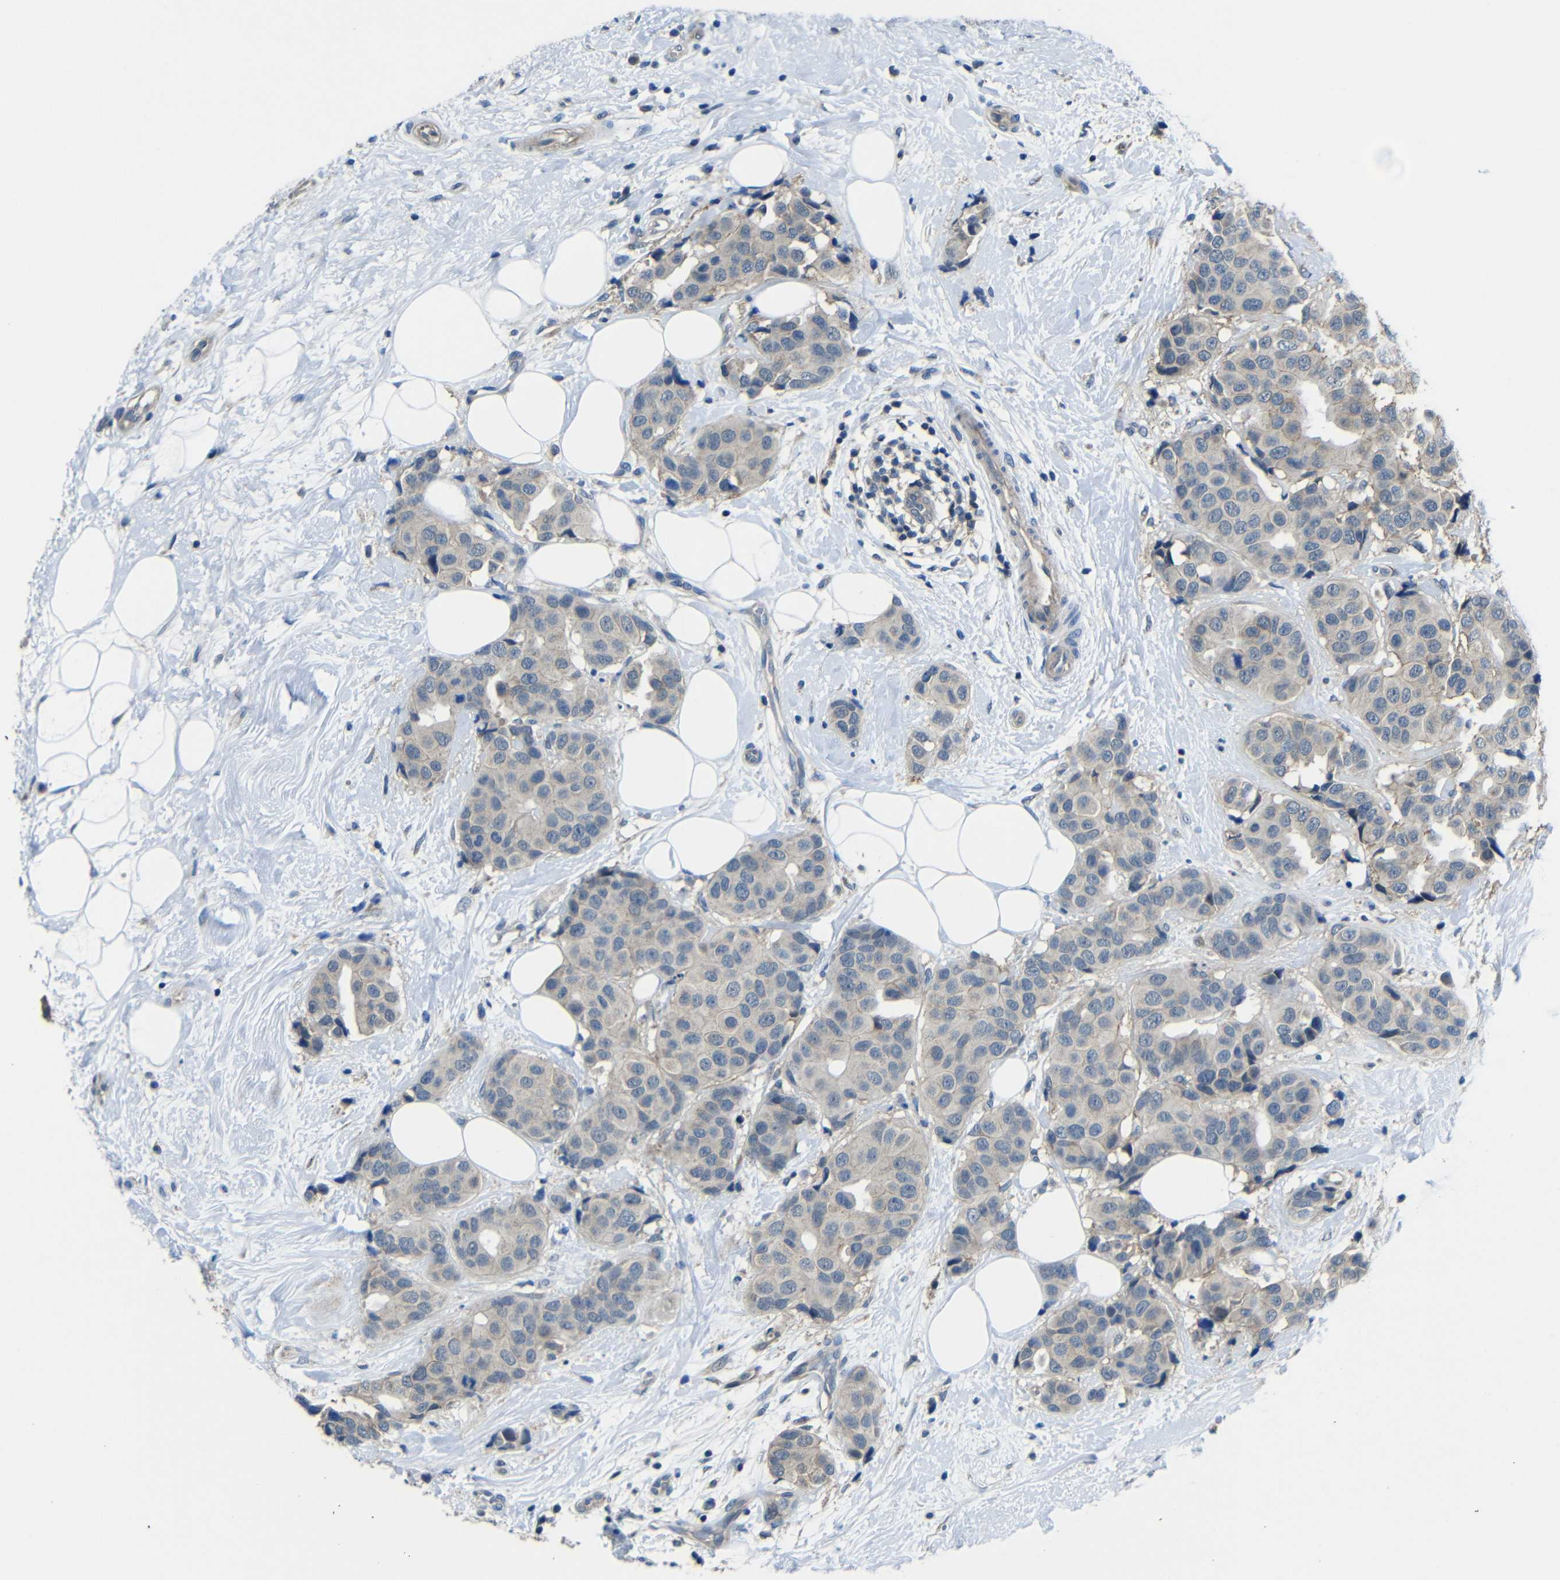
{"staining": {"intensity": "negative", "quantity": "none", "location": "none"}, "tissue": "breast cancer", "cell_type": "Tumor cells", "image_type": "cancer", "snomed": [{"axis": "morphology", "description": "Normal tissue, NOS"}, {"axis": "morphology", "description": "Duct carcinoma"}, {"axis": "topography", "description": "Breast"}], "caption": "Immunohistochemistry (IHC) histopathology image of human breast cancer (invasive ductal carcinoma) stained for a protein (brown), which exhibits no positivity in tumor cells.", "gene": "ZNF90", "patient": {"sex": "female", "age": 39}}